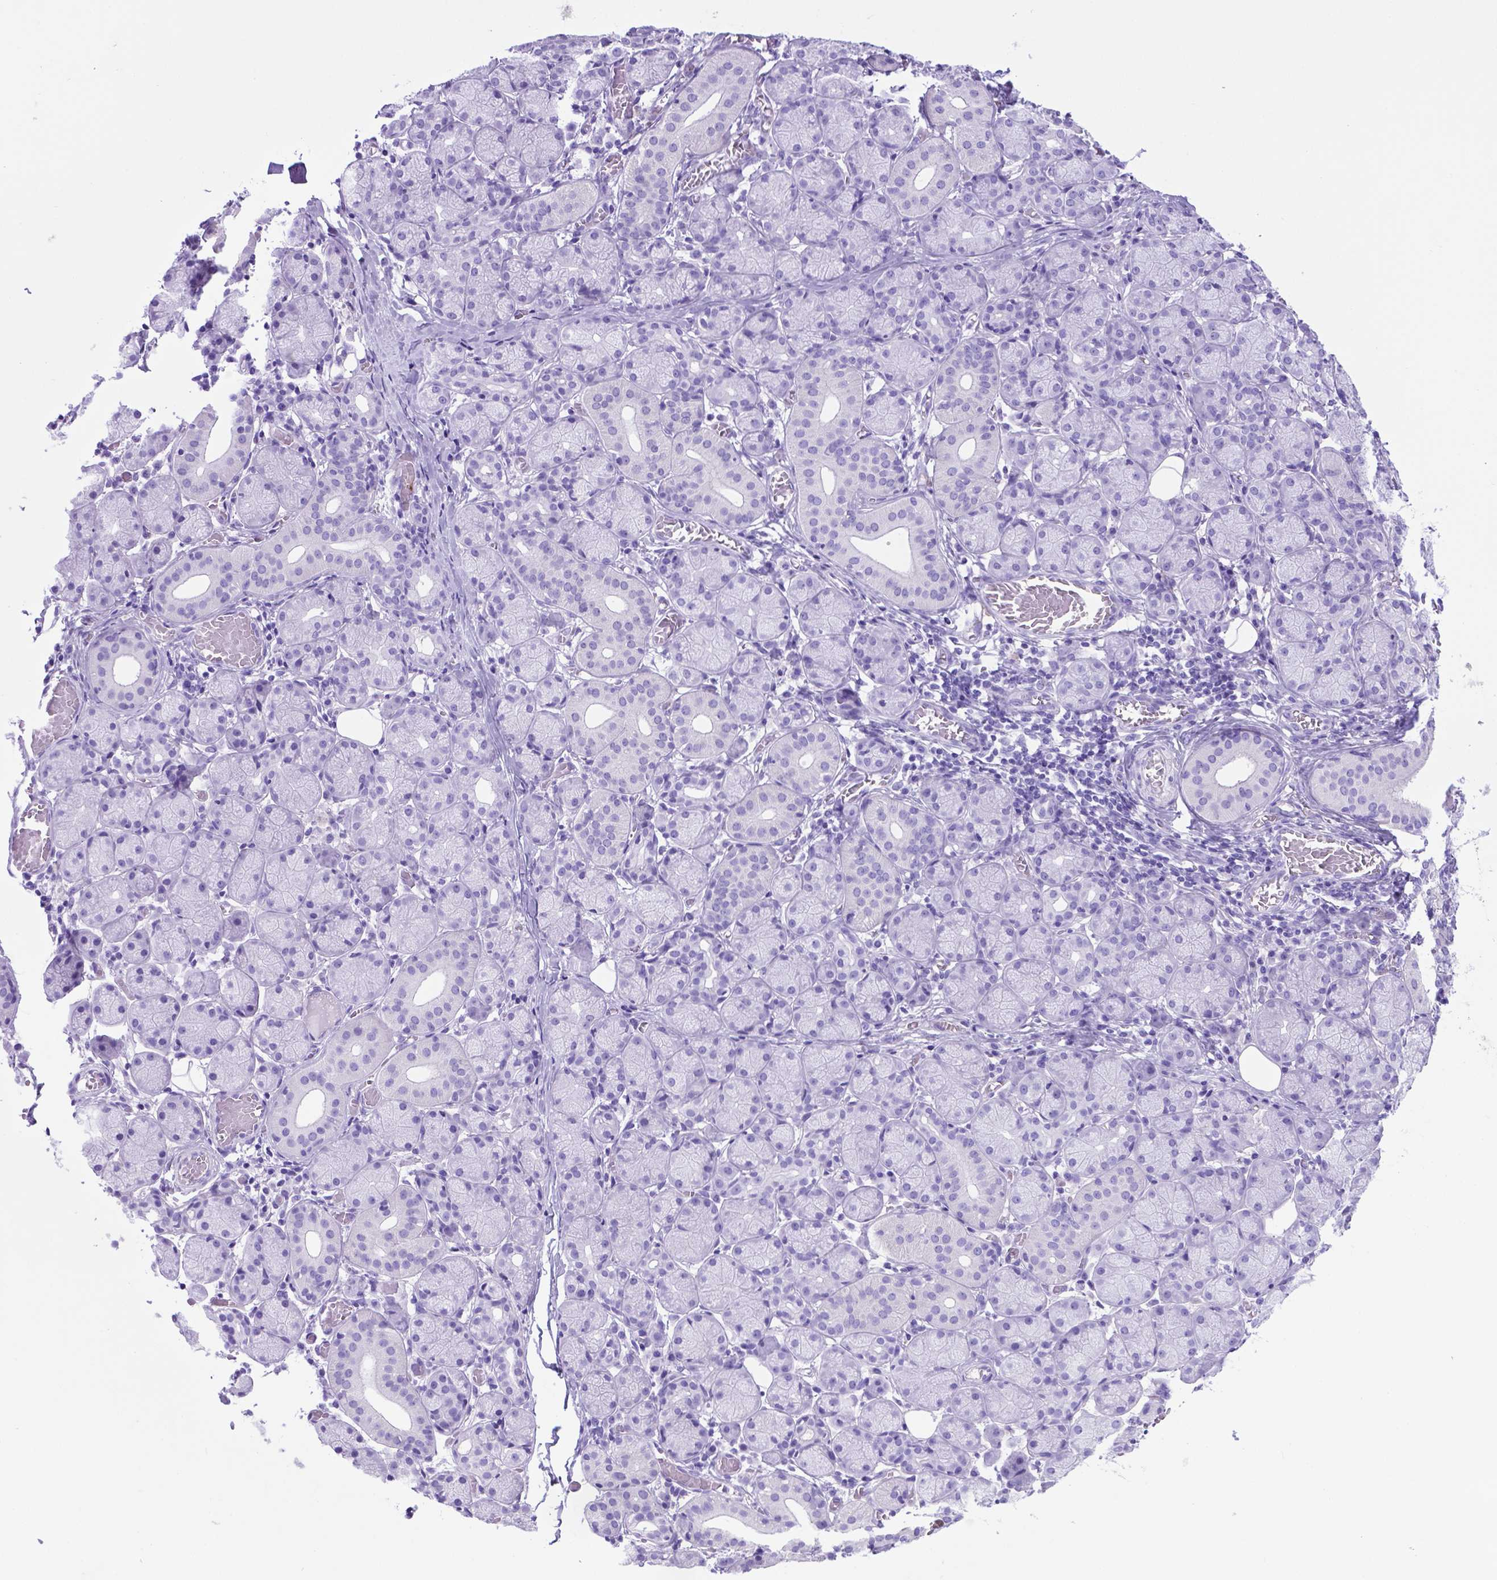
{"staining": {"intensity": "negative", "quantity": "none", "location": "none"}, "tissue": "salivary gland", "cell_type": "Glandular cells", "image_type": "normal", "snomed": [{"axis": "morphology", "description": "Normal tissue, NOS"}, {"axis": "topography", "description": "Salivary gland"}, {"axis": "topography", "description": "Peripheral nerve tissue"}], "caption": "Normal salivary gland was stained to show a protein in brown. There is no significant expression in glandular cells. Nuclei are stained in blue.", "gene": "LZTR1", "patient": {"sex": "female", "age": 24}}